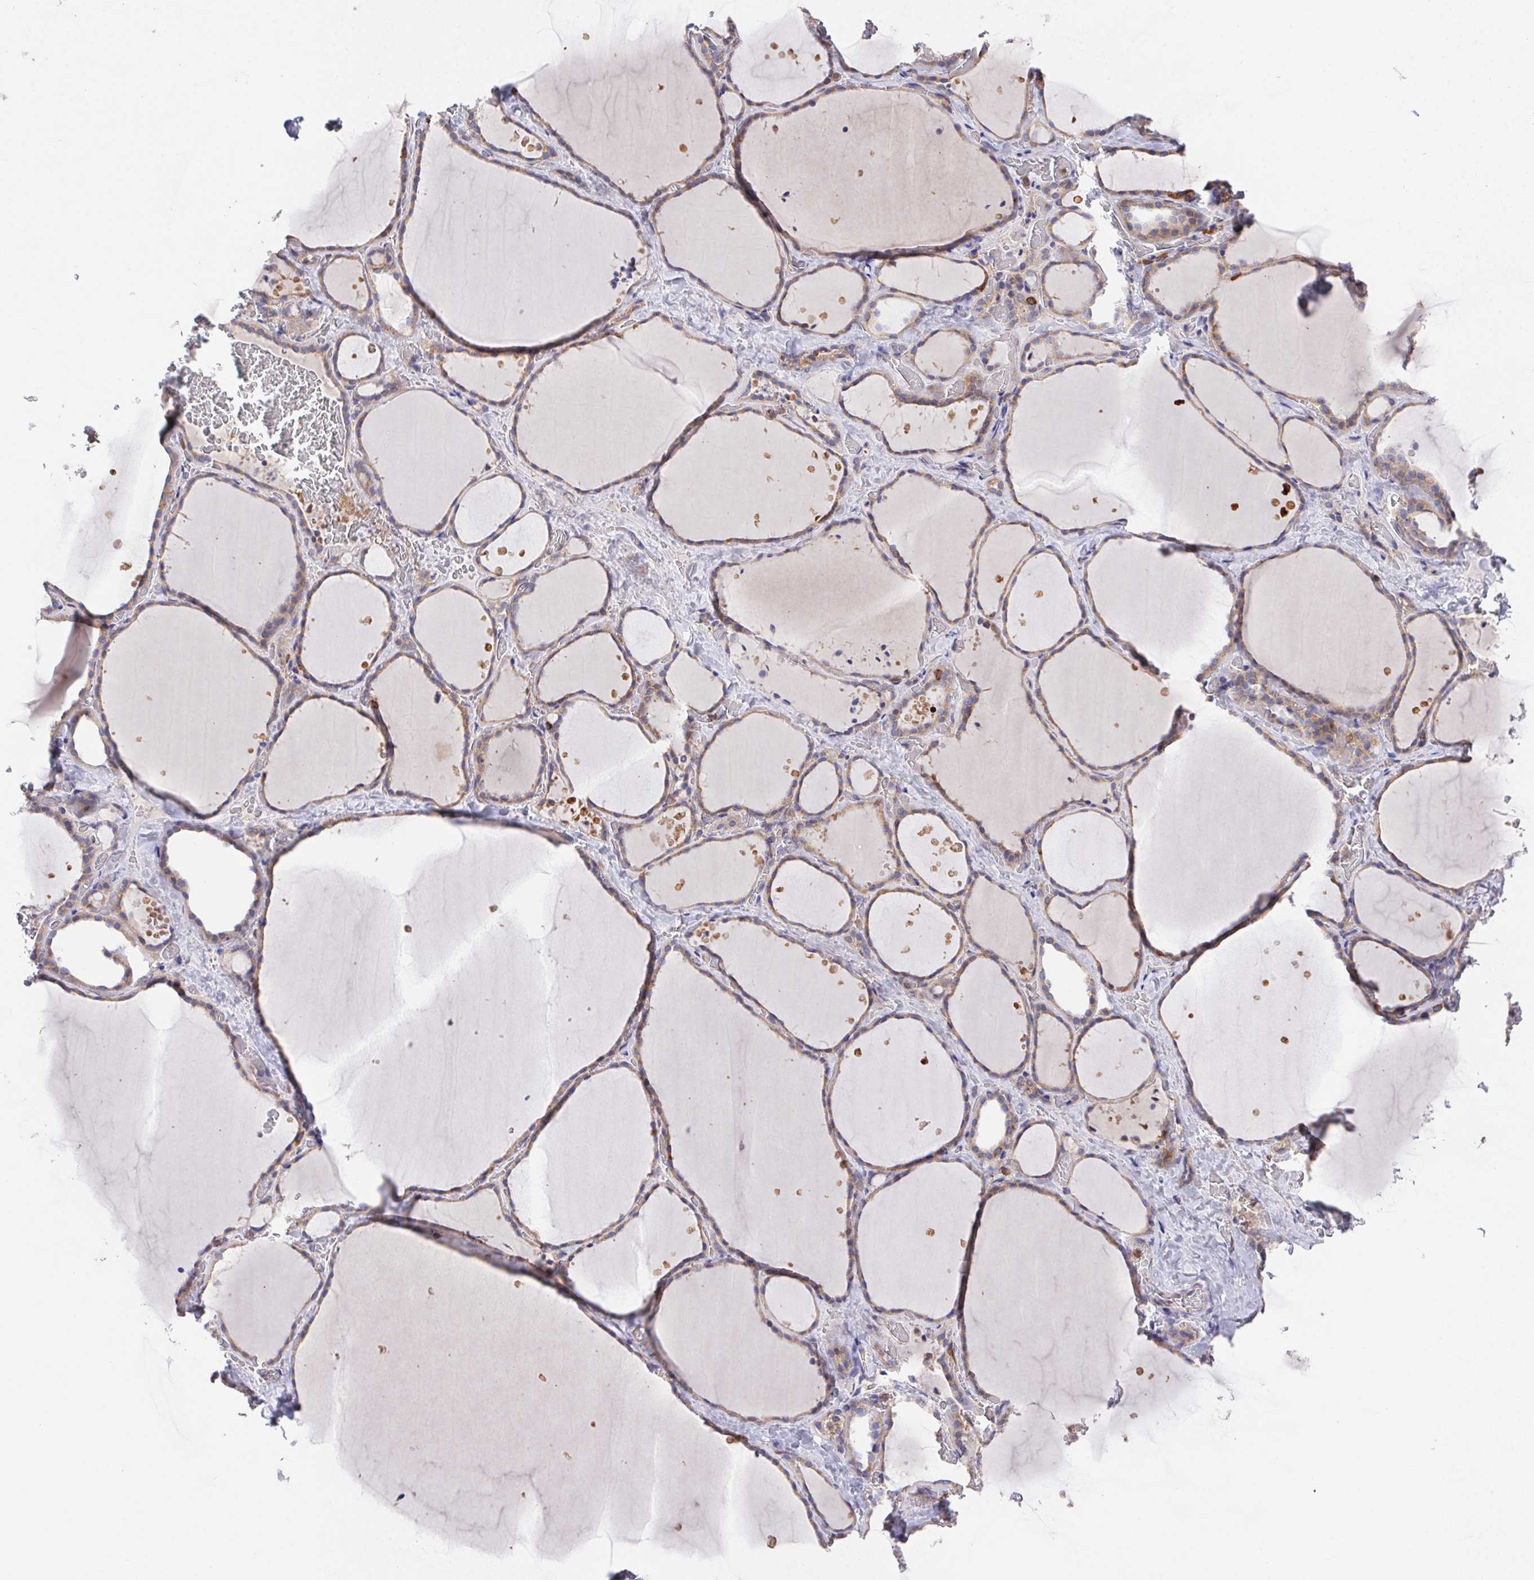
{"staining": {"intensity": "moderate", "quantity": "25%-75%", "location": "cytoplasmic/membranous"}, "tissue": "thyroid gland", "cell_type": "Glandular cells", "image_type": "normal", "snomed": [{"axis": "morphology", "description": "Normal tissue, NOS"}, {"axis": "topography", "description": "Thyroid gland"}], "caption": "Protein staining displays moderate cytoplasmic/membranous staining in about 25%-75% of glandular cells in normal thyroid gland. Using DAB (brown) and hematoxylin (blue) stains, captured at high magnification using brightfield microscopy.", "gene": "FAM241A", "patient": {"sex": "female", "age": 36}}